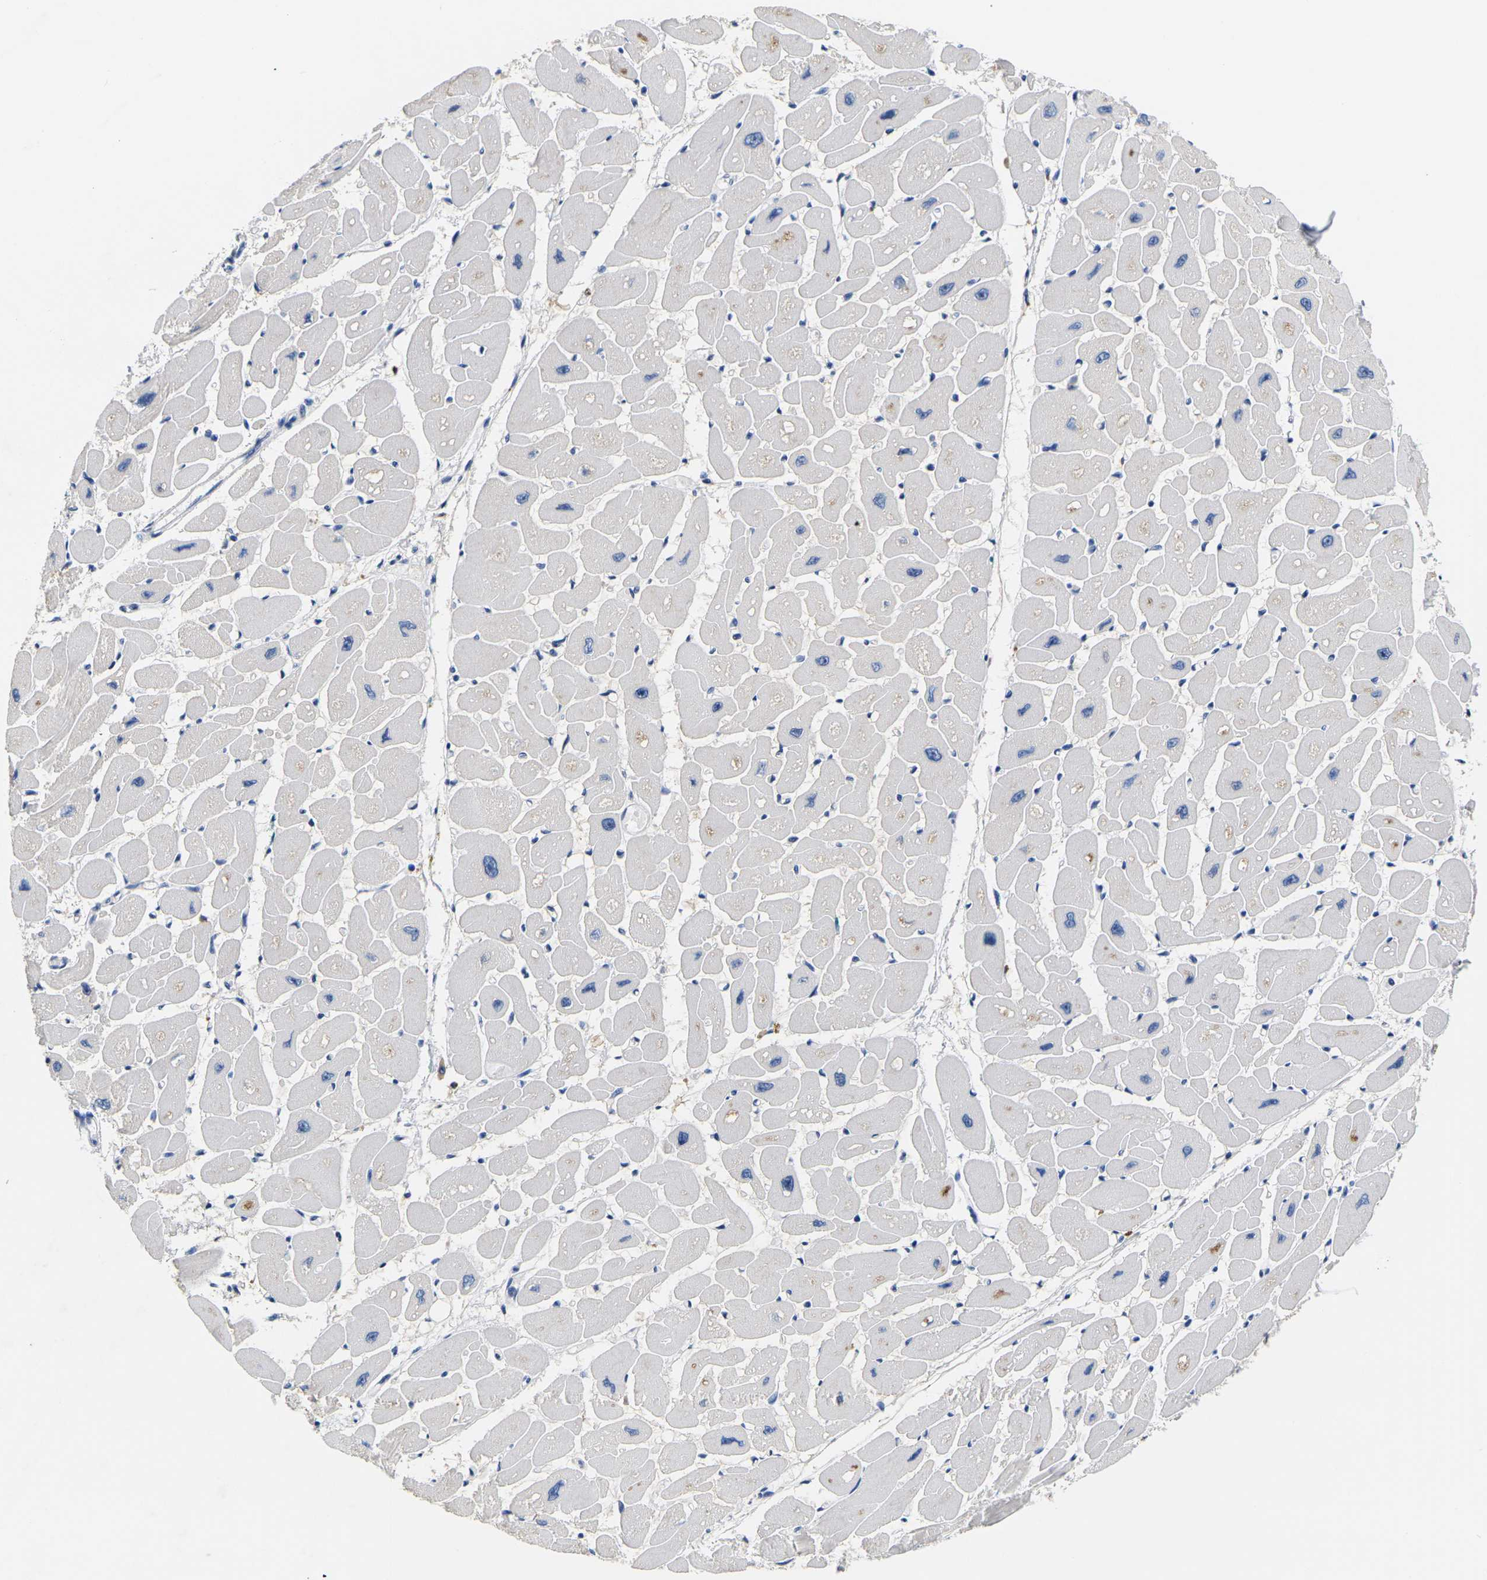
{"staining": {"intensity": "weak", "quantity": "<25%", "location": "cytoplasmic/membranous"}, "tissue": "heart muscle", "cell_type": "Cardiomyocytes", "image_type": "normal", "snomed": [{"axis": "morphology", "description": "Normal tissue, NOS"}, {"axis": "topography", "description": "Heart"}], "caption": "The immunohistochemistry (IHC) histopathology image has no significant staining in cardiomyocytes of heart muscle.", "gene": "NOCT", "patient": {"sex": "female", "age": 54}}